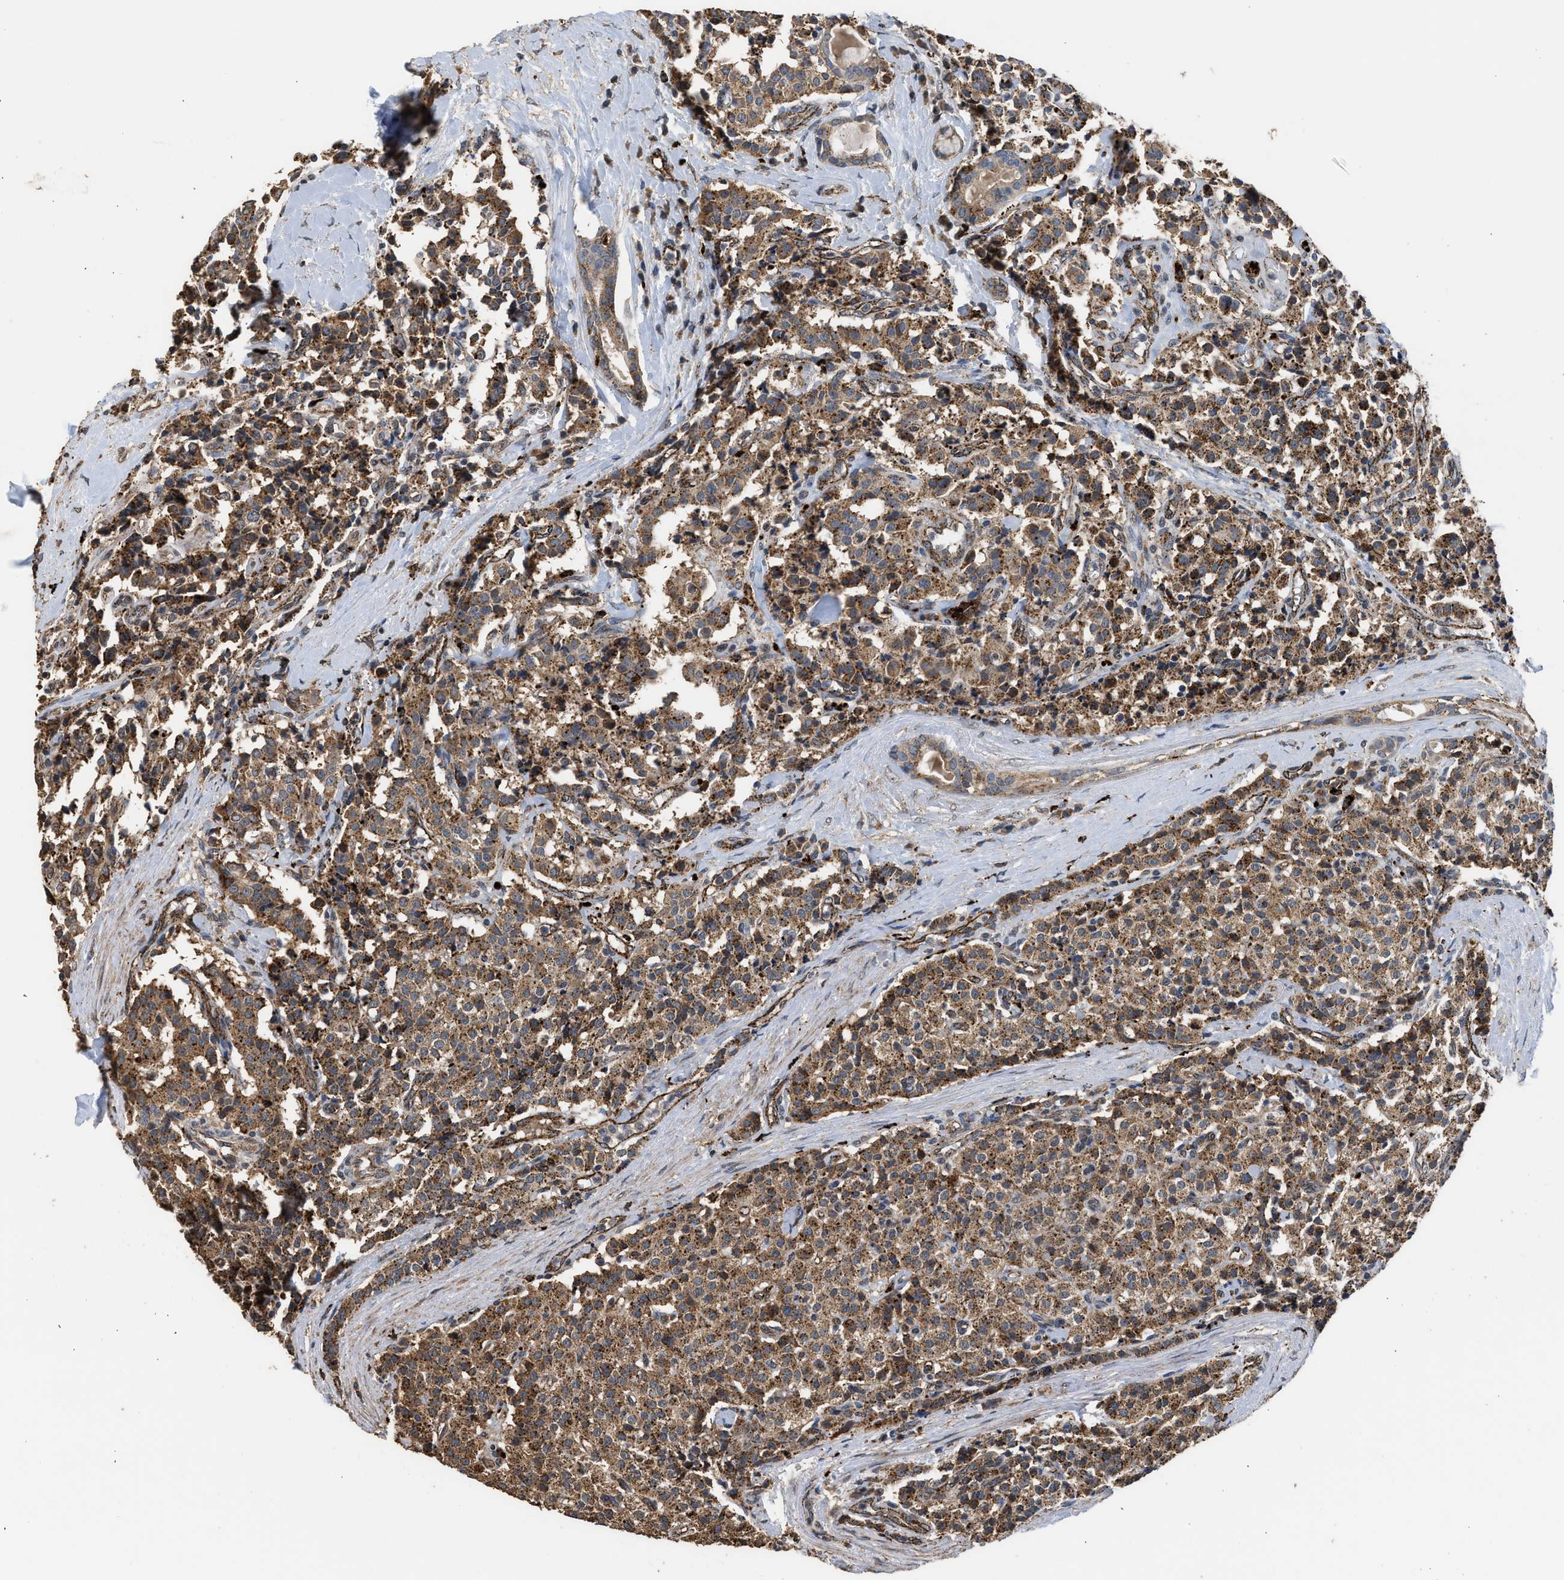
{"staining": {"intensity": "moderate", "quantity": ">75%", "location": "cytoplasmic/membranous"}, "tissue": "carcinoid", "cell_type": "Tumor cells", "image_type": "cancer", "snomed": [{"axis": "morphology", "description": "Carcinoid, malignant, NOS"}, {"axis": "topography", "description": "Lung"}], "caption": "Immunohistochemical staining of carcinoid reveals medium levels of moderate cytoplasmic/membranous staining in approximately >75% of tumor cells.", "gene": "CTSV", "patient": {"sex": "male", "age": 30}}